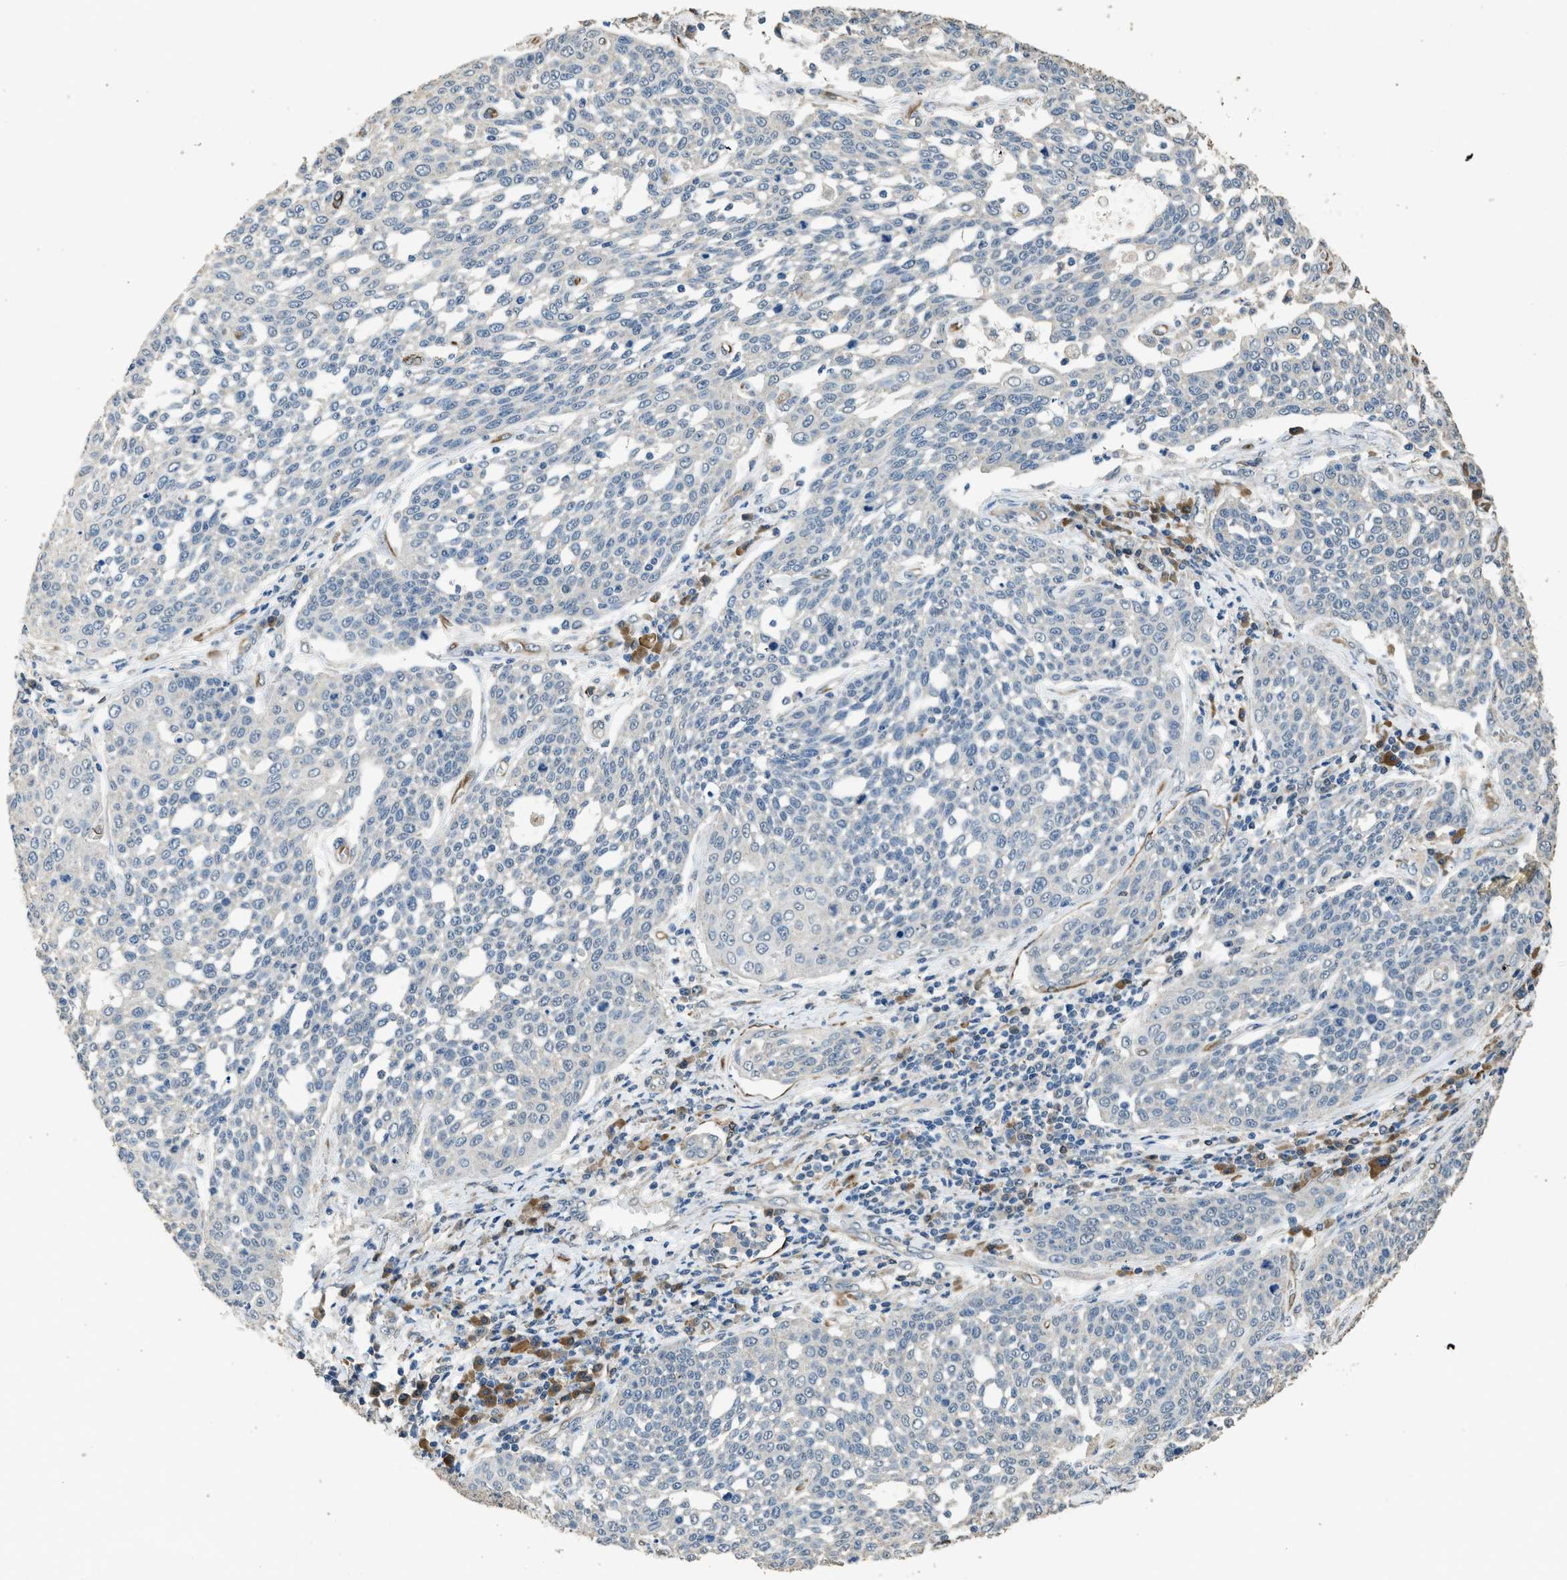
{"staining": {"intensity": "negative", "quantity": "none", "location": "none"}, "tissue": "cervical cancer", "cell_type": "Tumor cells", "image_type": "cancer", "snomed": [{"axis": "morphology", "description": "Squamous cell carcinoma, NOS"}, {"axis": "topography", "description": "Cervix"}], "caption": "Cervical cancer (squamous cell carcinoma) stained for a protein using immunohistochemistry exhibits no positivity tumor cells.", "gene": "SYNM", "patient": {"sex": "female", "age": 34}}